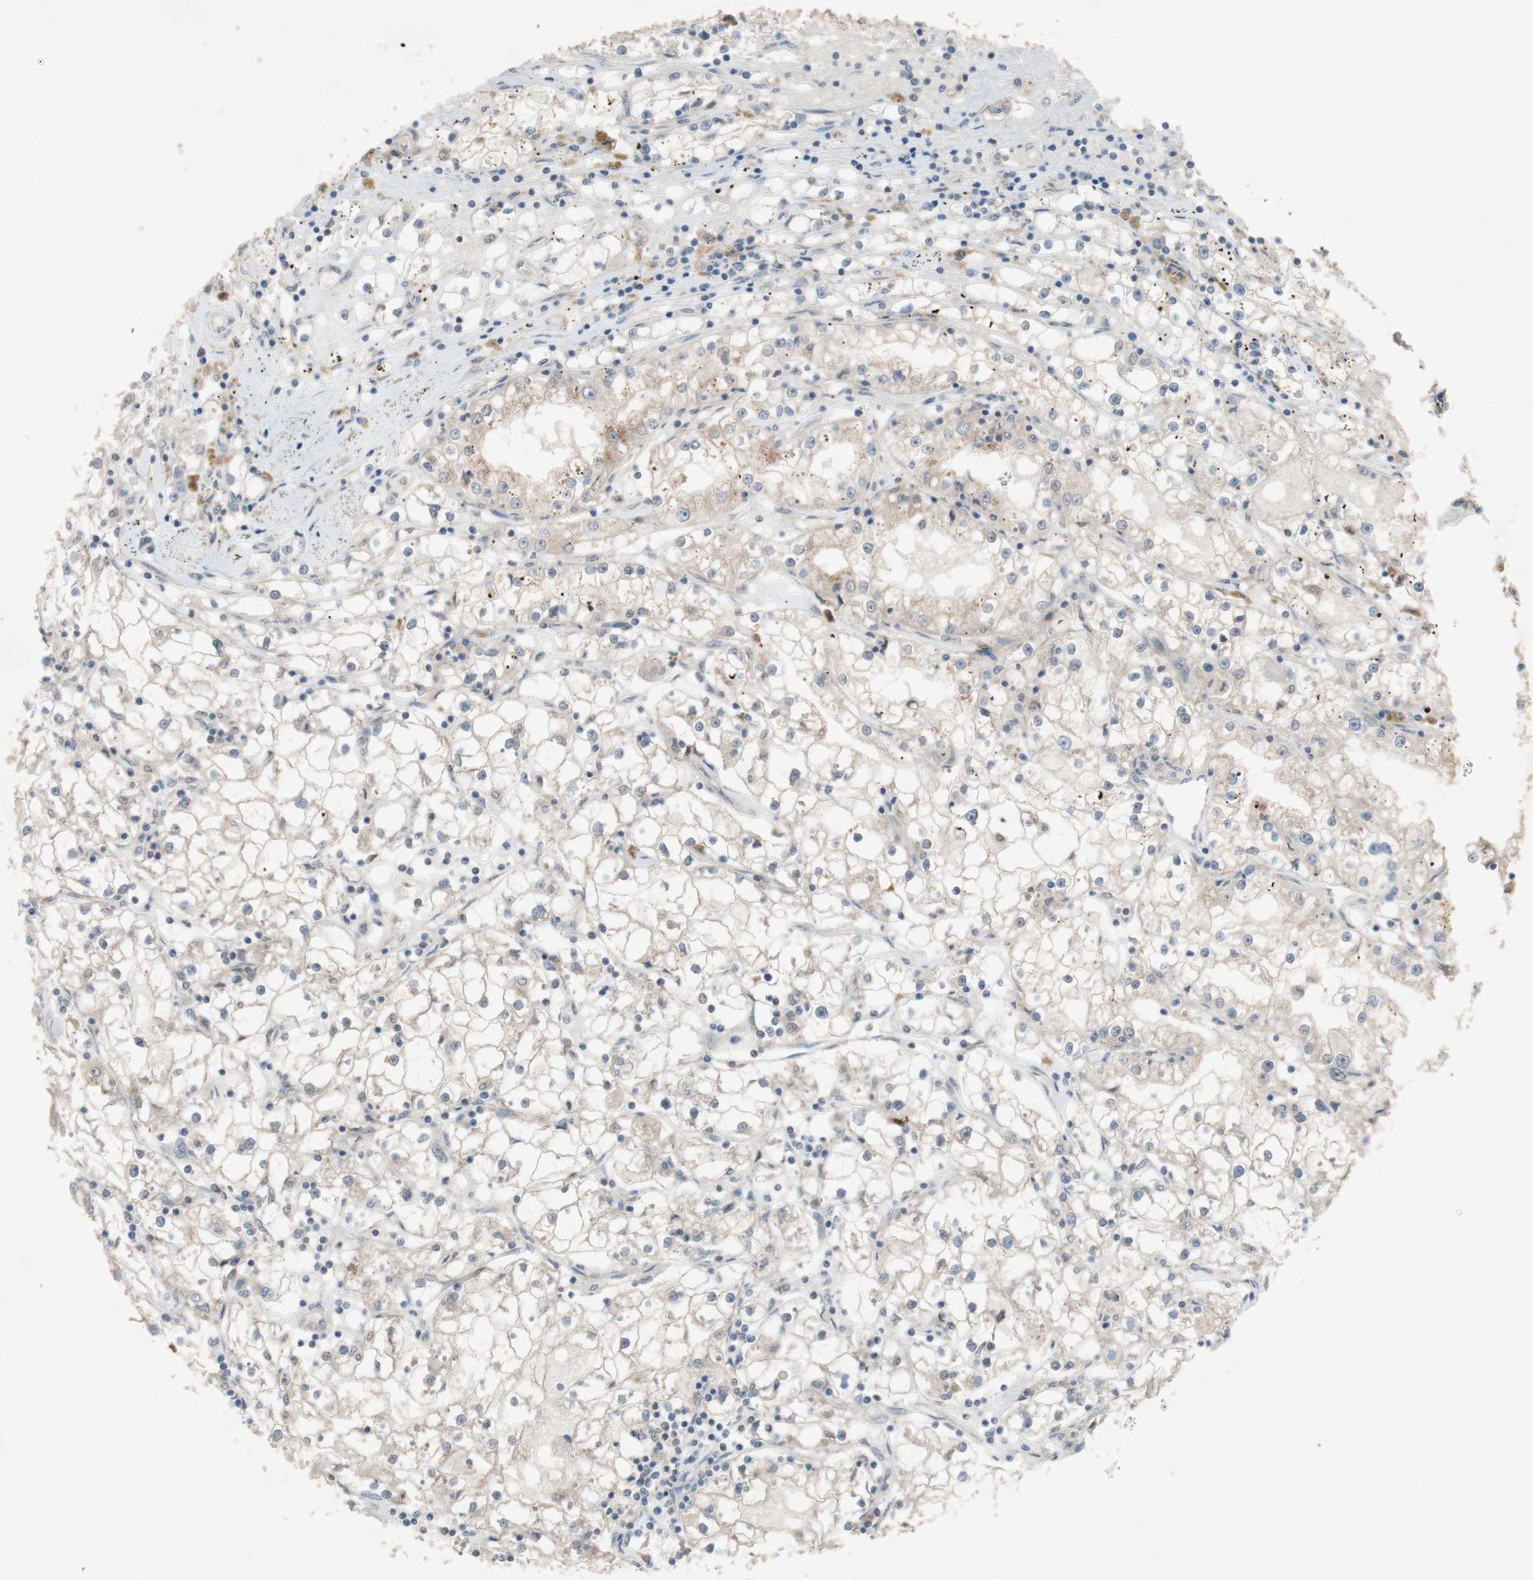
{"staining": {"intensity": "weak", "quantity": ">75%", "location": "cytoplasmic/membranous"}, "tissue": "renal cancer", "cell_type": "Tumor cells", "image_type": "cancer", "snomed": [{"axis": "morphology", "description": "Adenocarcinoma, NOS"}, {"axis": "topography", "description": "Kidney"}], "caption": "IHC (DAB) staining of human renal cancer displays weak cytoplasmic/membranous protein expression in about >75% of tumor cells.", "gene": "PEX2", "patient": {"sex": "male", "age": 56}}